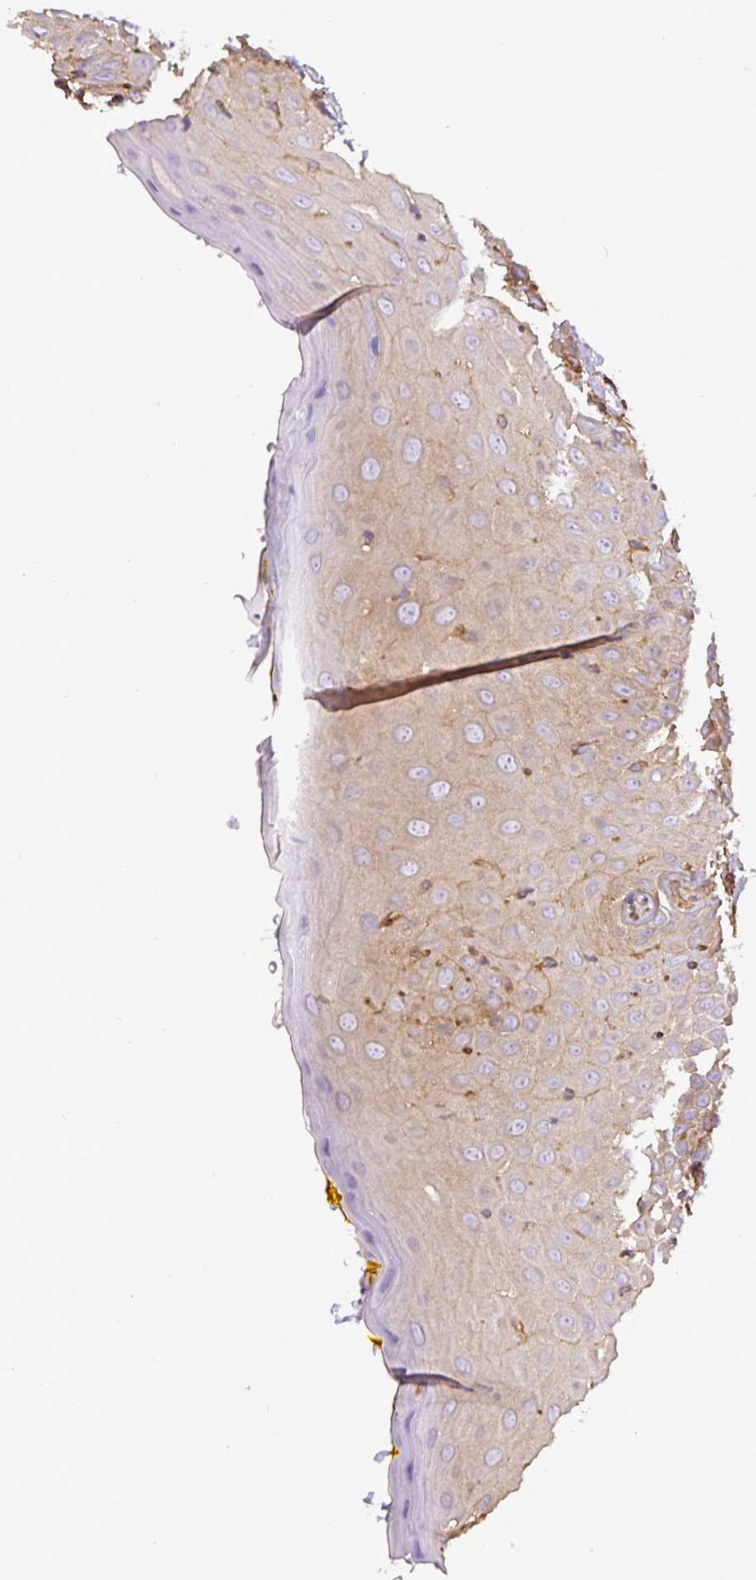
{"staining": {"intensity": "moderate", "quantity": "25%-75%", "location": "cytoplasmic/membranous"}, "tissue": "oral mucosa", "cell_type": "Squamous epithelial cells", "image_type": "normal", "snomed": [{"axis": "morphology", "description": "Normal tissue, NOS"}, {"axis": "morphology", "description": "Squamous cell carcinoma, NOS"}, {"axis": "topography", "description": "Oral tissue"}, {"axis": "topography", "description": "Tounge, NOS"}, {"axis": "topography", "description": "Head-Neck"}], "caption": "IHC of unremarkable oral mucosa shows medium levels of moderate cytoplasmic/membranous expression in approximately 25%-75% of squamous epithelial cells.", "gene": "DCTN1", "patient": {"sex": "male", "age": 76}}